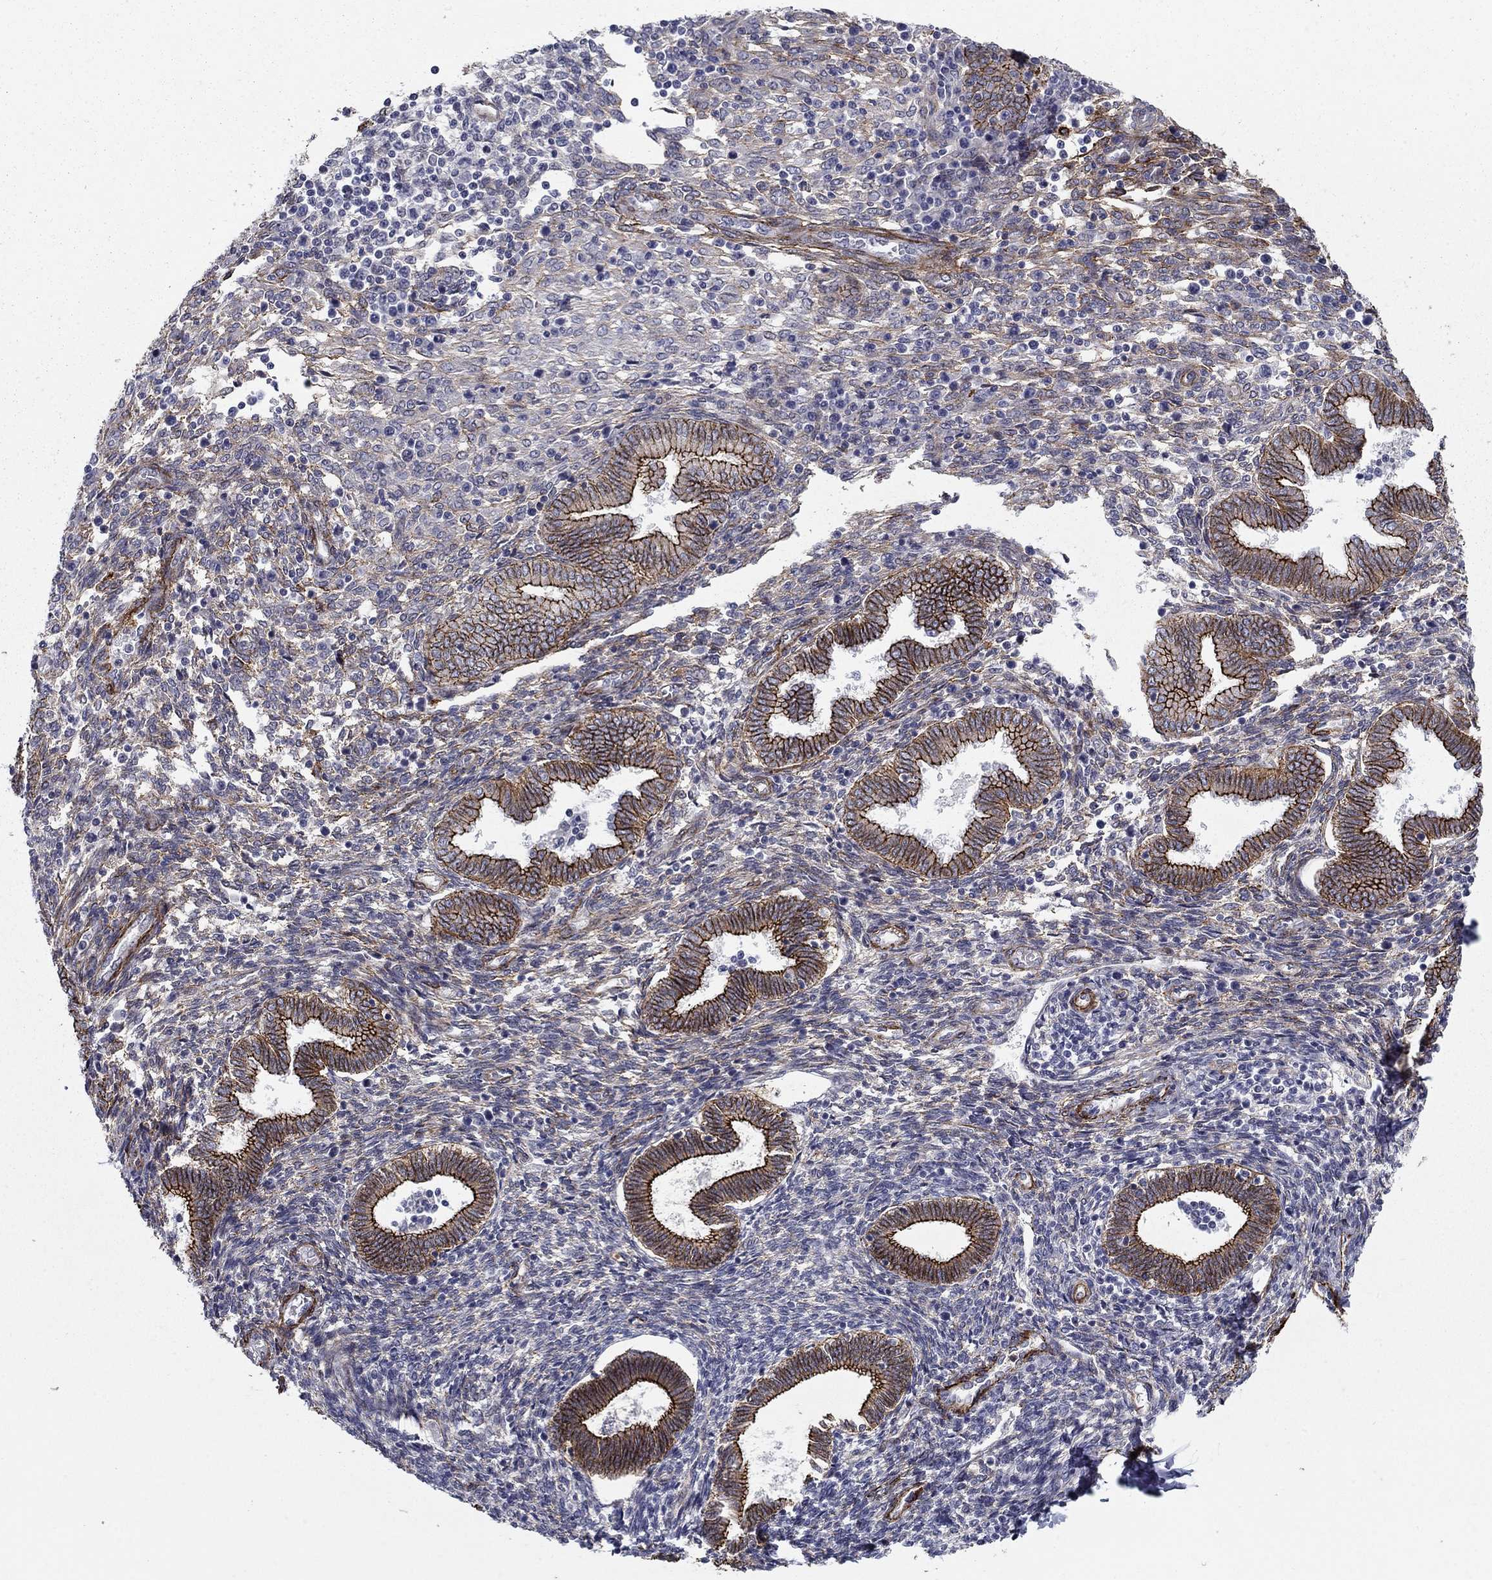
{"staining": {"intensity": "negative", "quantity": "none", "location": "none"}, "tissue": "endometrium", "cell_type": "Cells in endometrial stroma", "image_type": "normal", "snomed": [{"axis": "morphology", "description": "Normal tissue, NOS"}, {"axis": "topography", "description": "Endometrium"}], "caption": "Image shows no significant protein positivity in cells in endometrial stroma of normal endometrium. The staining was performed using DAB (3,3'-diaminobenzidine) to visualize the protein expression in brown, while the nuclei were stained in blue with hematoxylin (Magnification: 20x).", "gene": "KRBA1", "patient": {"sex": "female", "age": 42}}